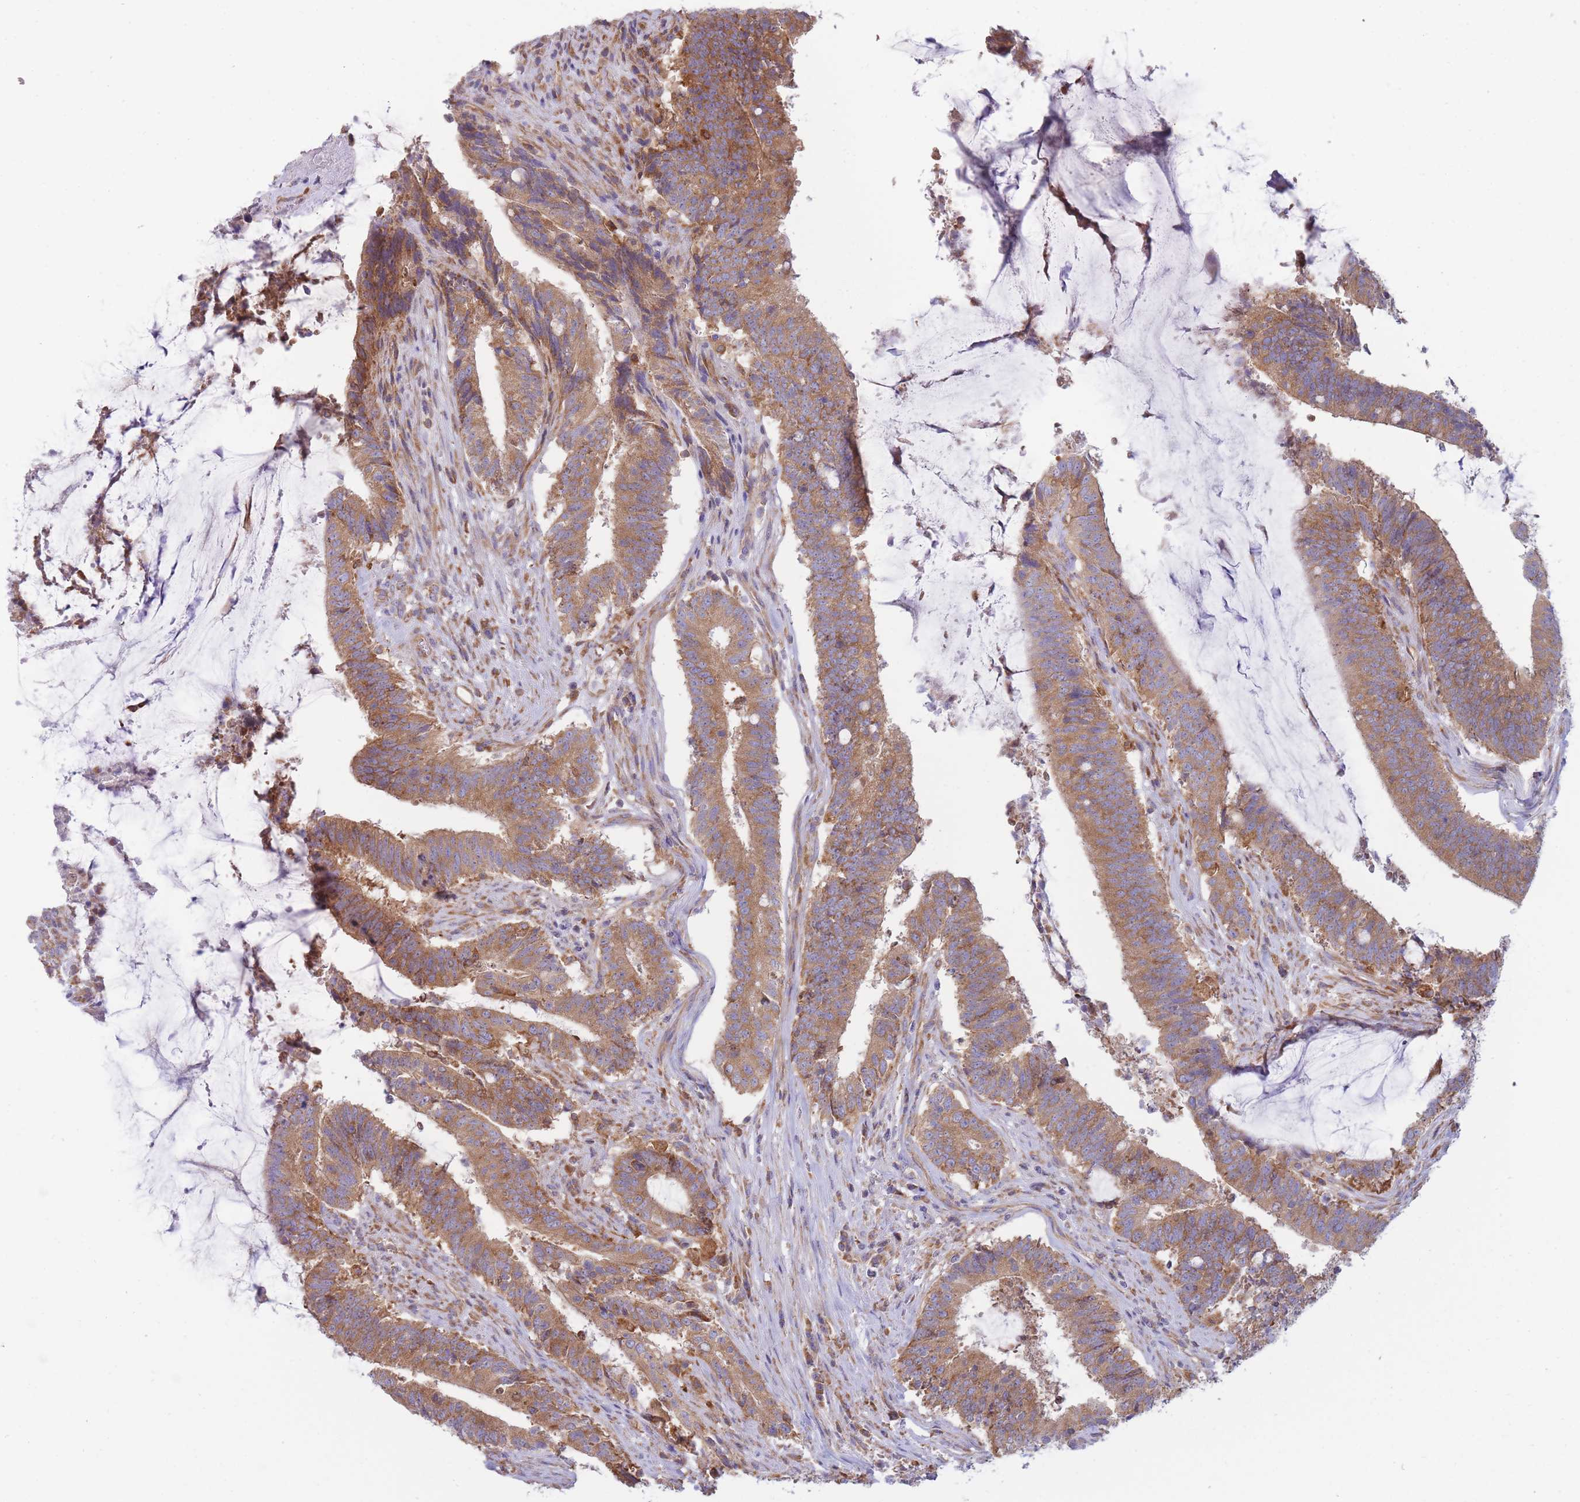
{"staining": {"intensity": "moderate", "quantity": ">75%", "location": "cytoplasmic/membranous"}, "tissue": "colorectal cancer", "cell_type": "Tumor cells", "image_type": "cancer", "snomed": [{"axis": "morphology", "description": "Adenocarcinoma, NOS"}, {"axis": "topography", "description": "Colon"}], "caption": "Colorectal cancer (adenocarcinoma) stained with DAB (3,3'-diaminobenzidine) immunohistochemistry displays medium levels of moderate cytoplasmic/membranous positivity in about >75% of tumor cells. The staining was performed using DAB, with brown indicating positive protein expression. Nuclei are stained blue with hematoxylin.", "gene": "SH2B2", "patient": {"sex": "female", "age": 43}}